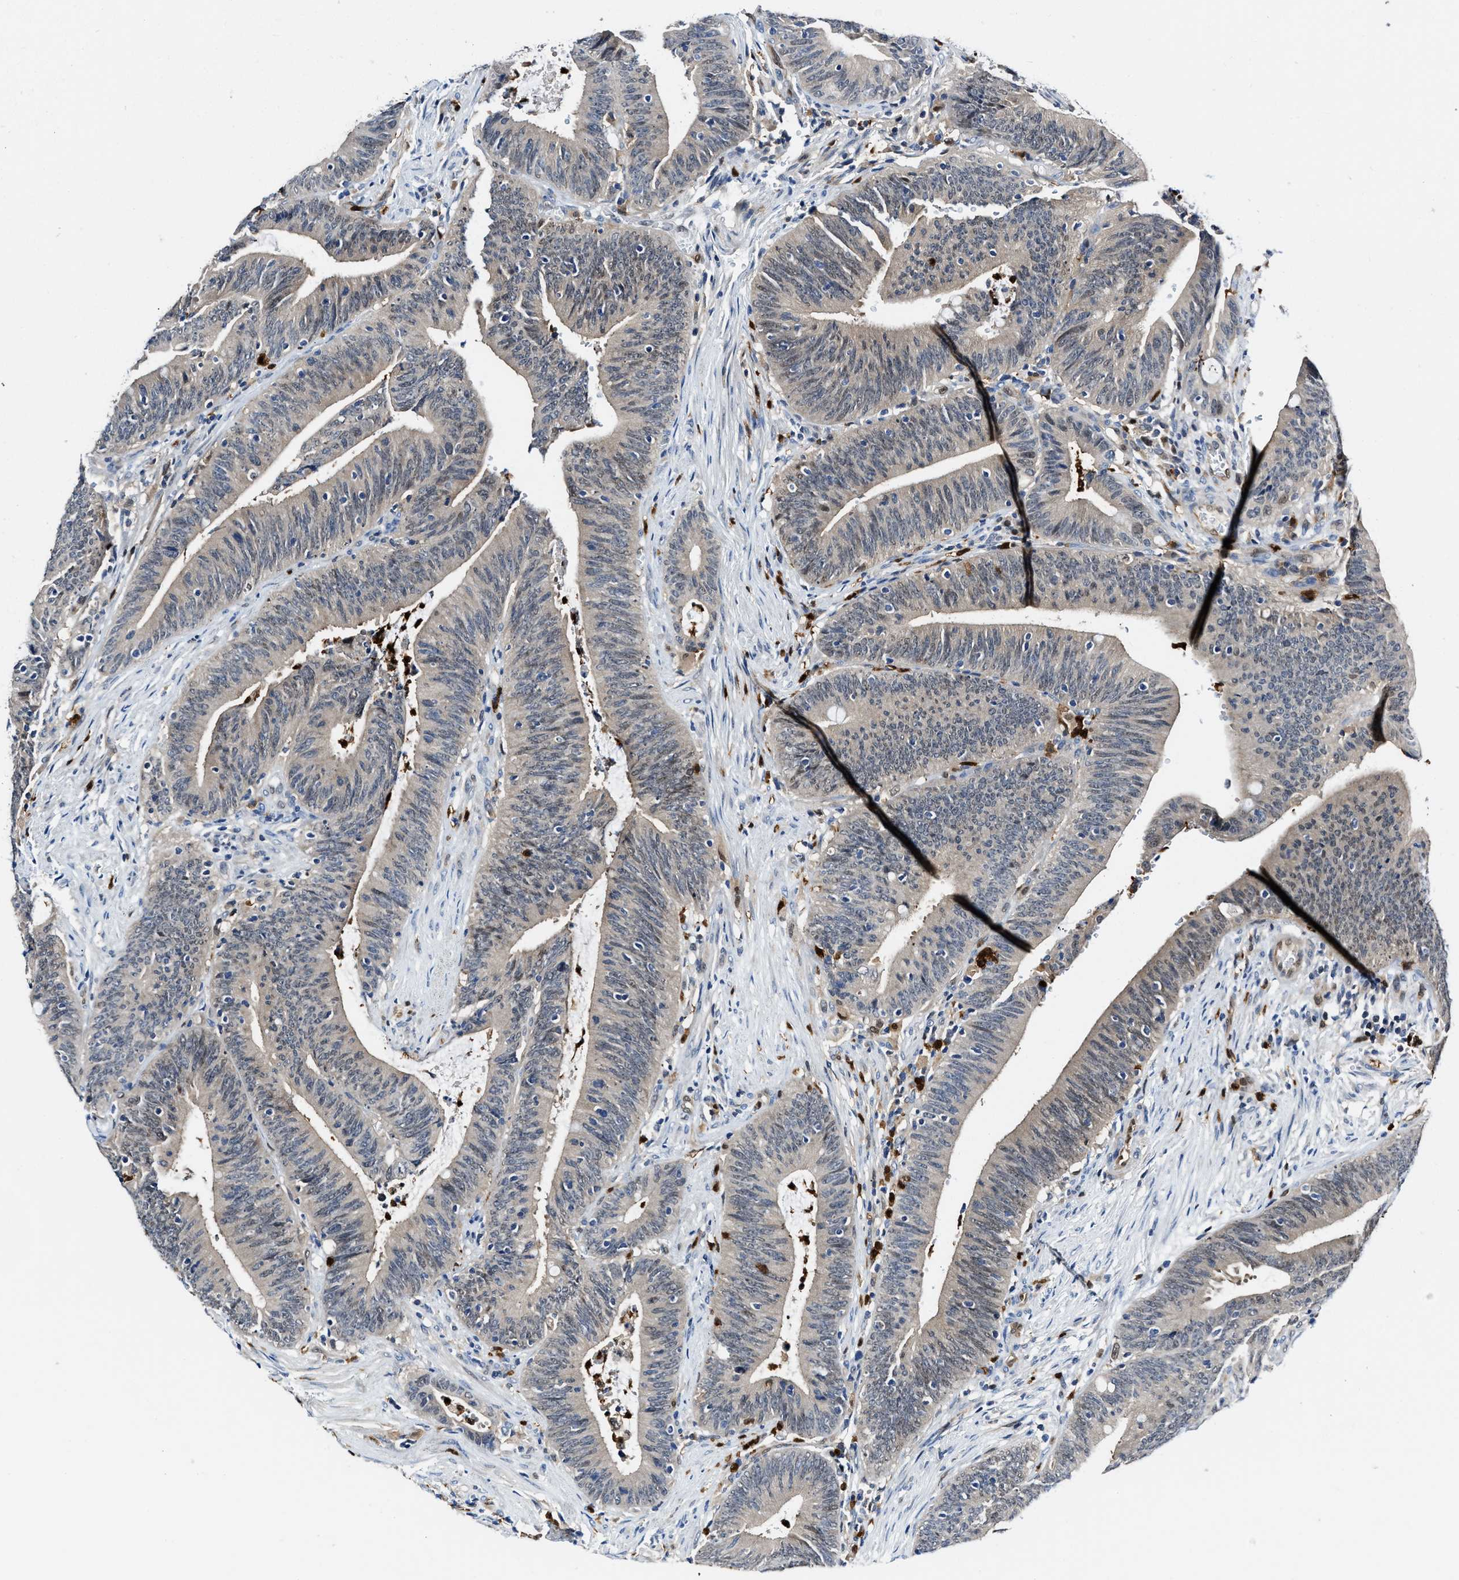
{"staining": {"intensity": "weak", "quantity": "<25%", "location": "nuclear"}, "tissue": "colorectal cancer", "cell_type": "Tumor cells", "image_type": "cancer", "snomed": [{"axis": "morphology", "description": "Normal tissue, NOS"}, {"axis": "morphology", "description": "Adenocarcinoma, NOS"}, {"axis": "topography", "description": "Rectum"}], "caption": "The immunohistochemistry histopathology image has no significant expression in tumor cells of colorectal cancer tissue. (IHC, brightfield microscopy, high magnification).", "gene": "LTA4H", "patient": {"sex": "female", "age": 66}}